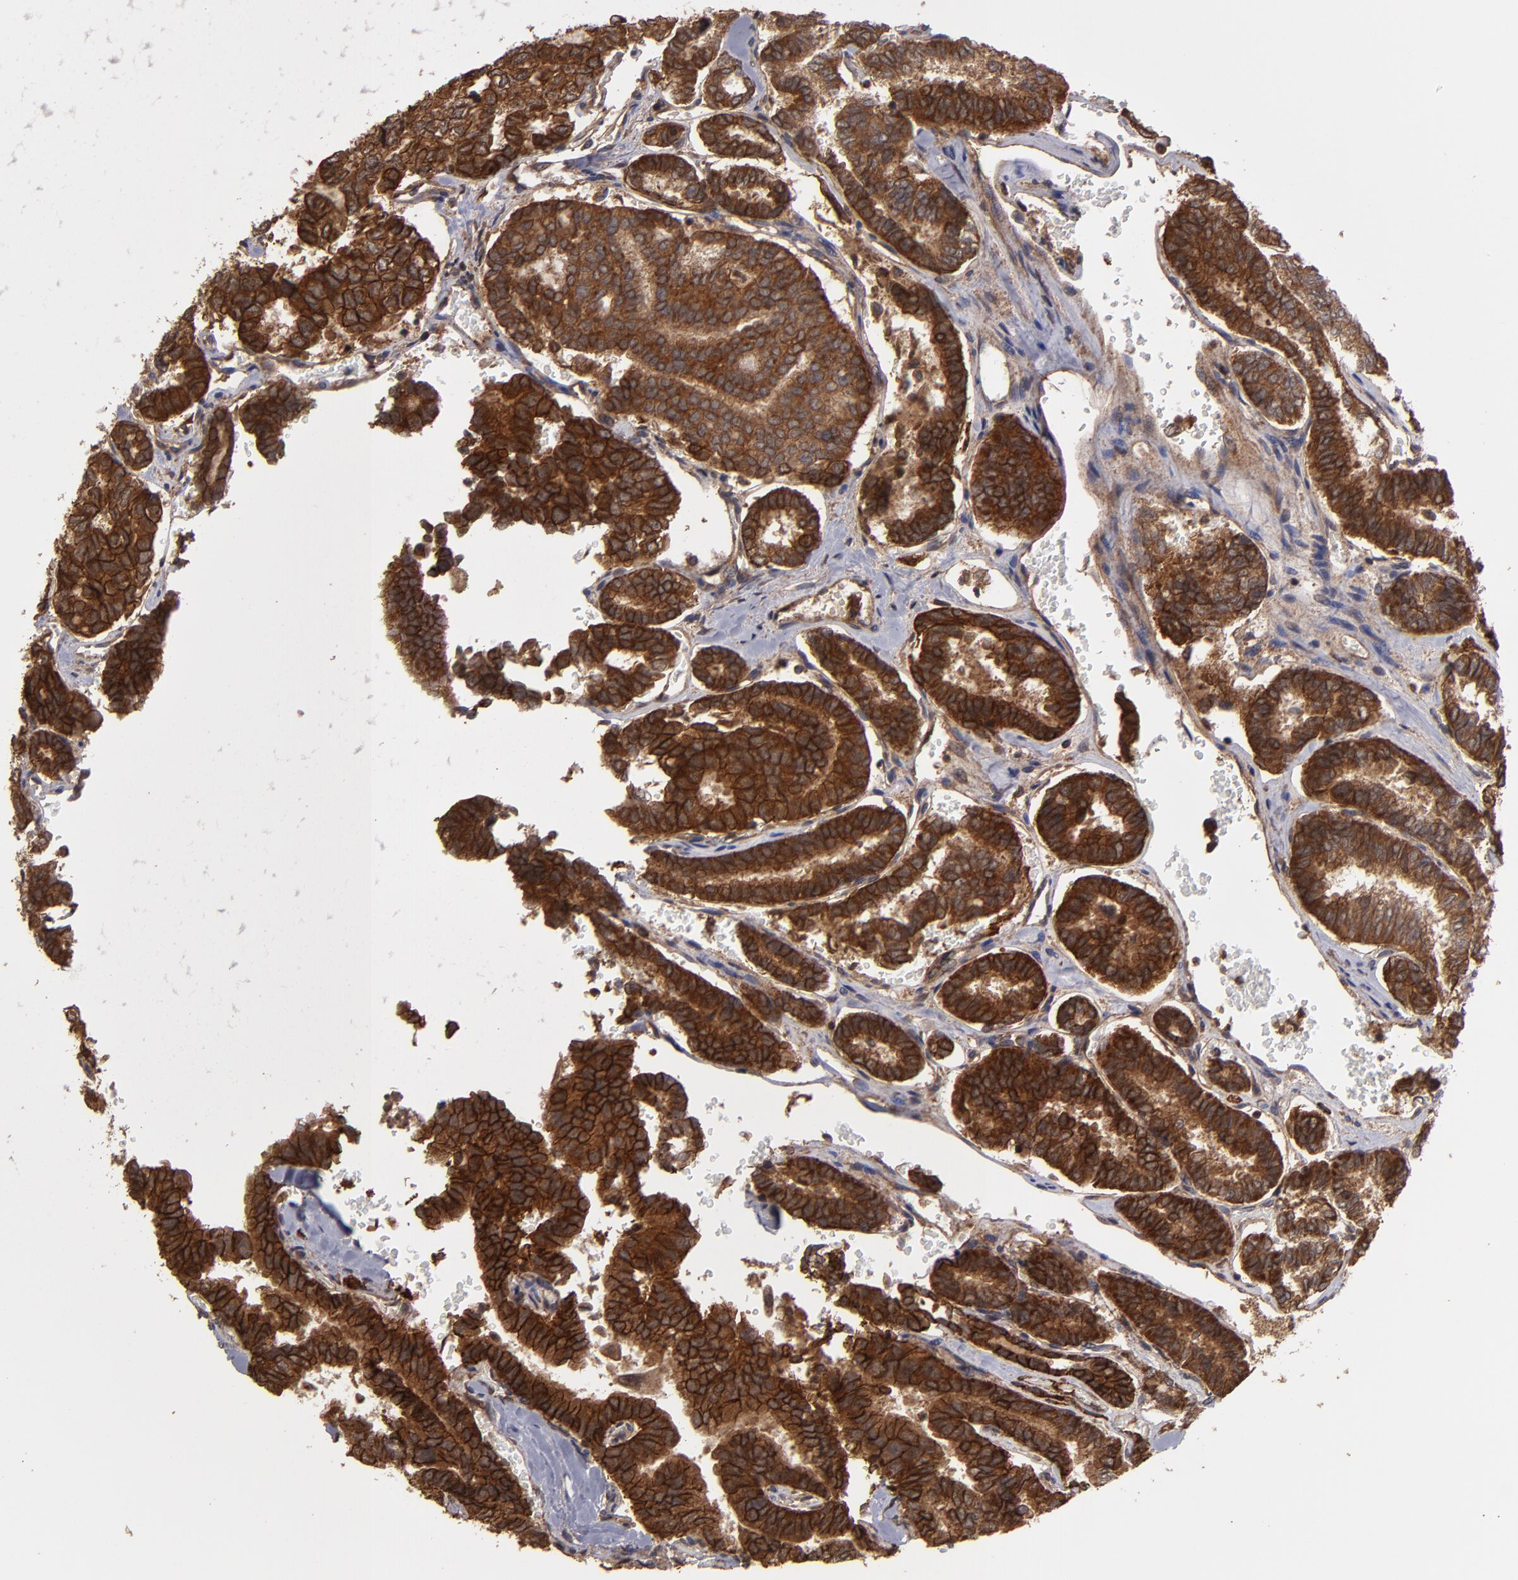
{"staining": {"intensity": "strong", "quantity": ">75%", "location": "cytoplasmic/membranous"}, "tissue": "thyroid cancer", "cell_type": "Tumor cells", "image_type": "cancer", "snomed": [{"axis": "morphology", "description": "Papillary adenocarcinoma, NOS"}, {"axis": "topography", "description": "Thyroid gland"}], "caption": "Immunohistochemistry (IHC) staining of papillary adenocarcinoma (thyroid), which shows high levels of strong cytoplasmic/membranous positivity in approximately >75% of tumor cells indicating strong cytoplasmic/membranous protein expression. The staining was performed using DAB (3,3'-diaminobenzidine) (brown) for protein detection and nuclei were counterstained in hematoxylin (blue).", "gene": "RPS6KA6", "patient": {"sex": "female", "age": 35}}